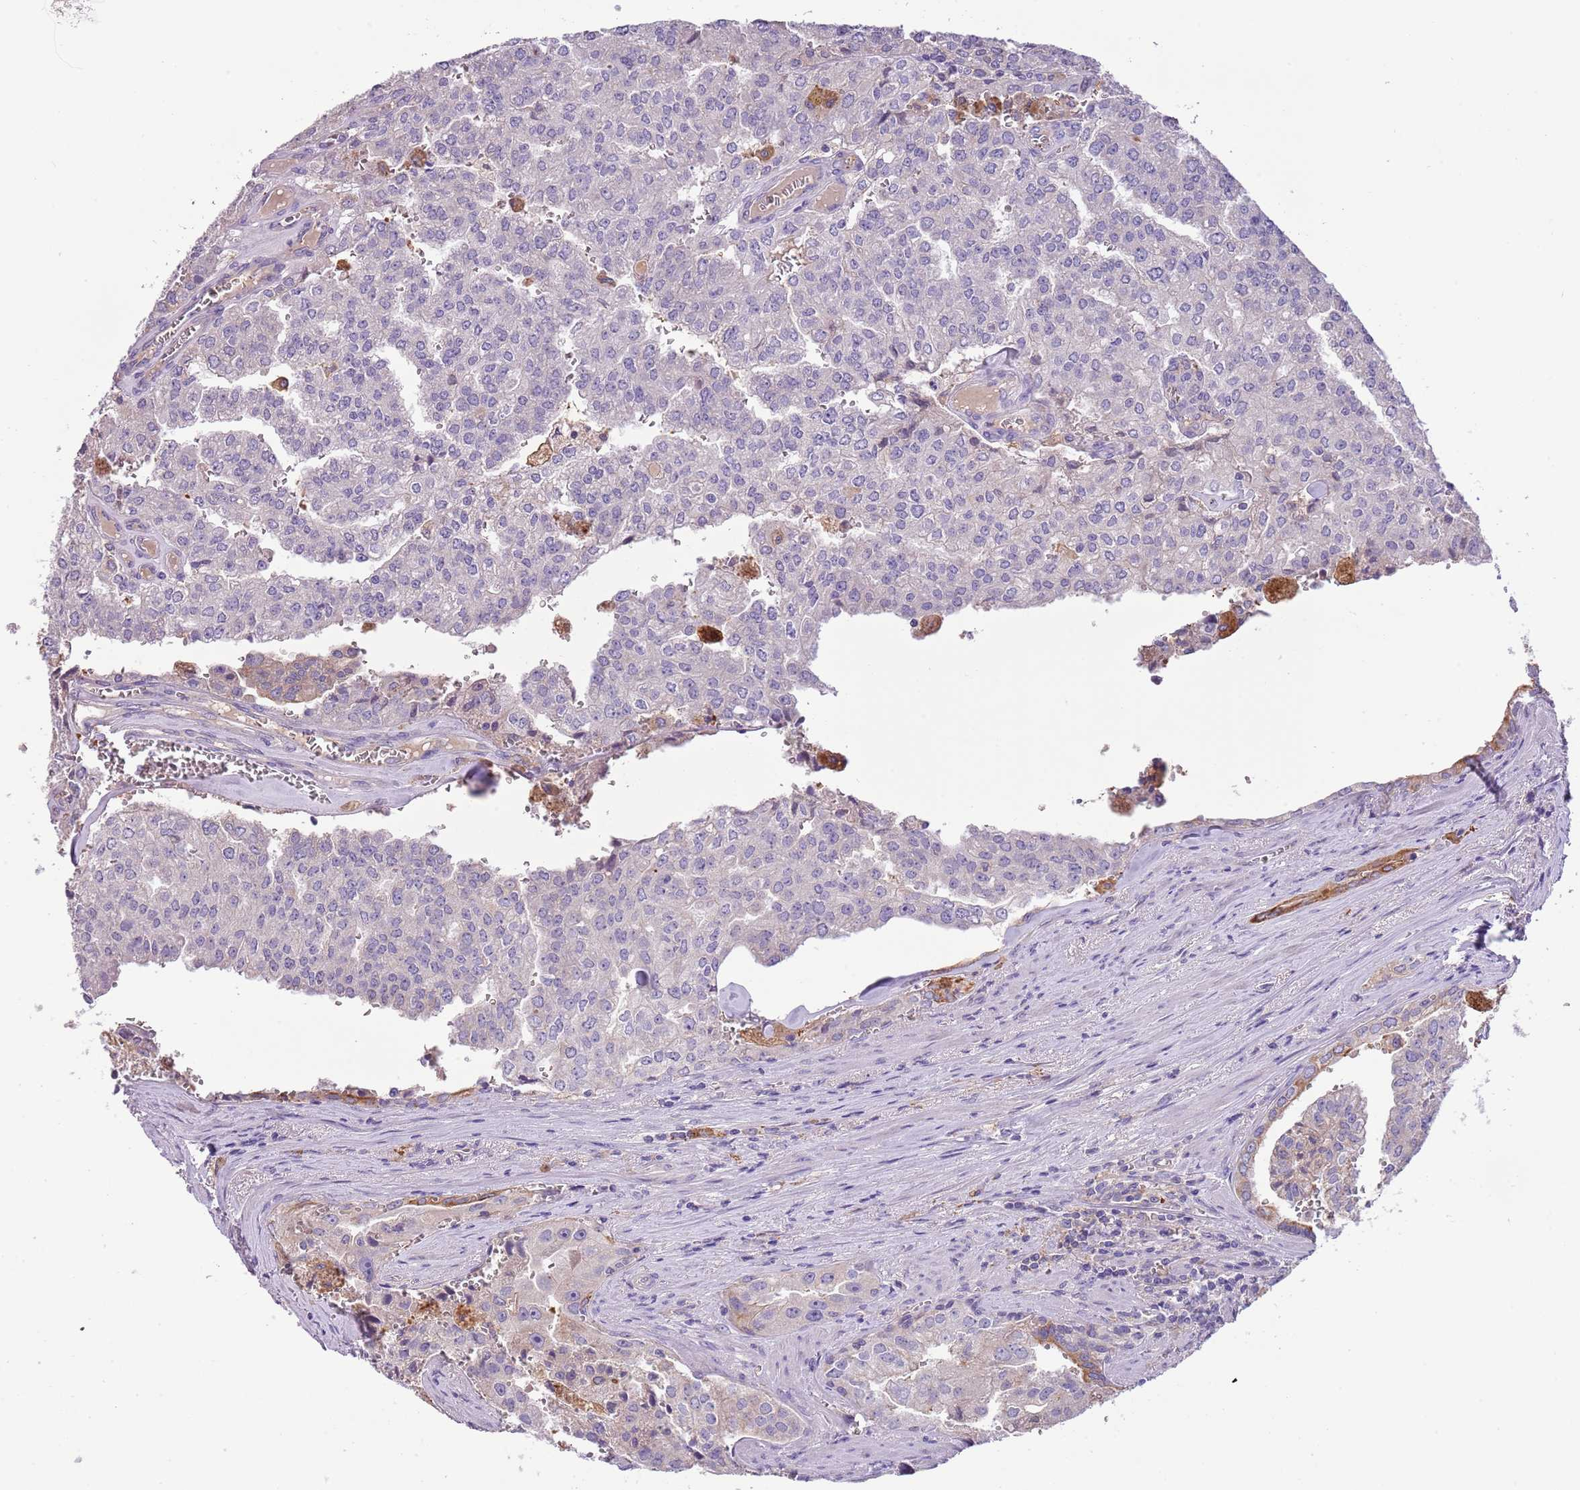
{"staining": {"intensity": "weak", "quantity": "<25%", "location": "cytoplasmic/membranous"}, "tissue": "prostate cancer", "cell_type": "Tumor cells", "image_type": "cancer", "snomed": [{"axis": "morphology", "description": "Adenocarcinoma, High grade"}, {"axis": "topography", "description": "Prostate"}], "caption": "IHC micrograph of human prostate cancer stained for a protein (brown), which displays no positivity in tumor cells.", "gene": "HES3", "patient": {"sex": "male", "age": 68}}